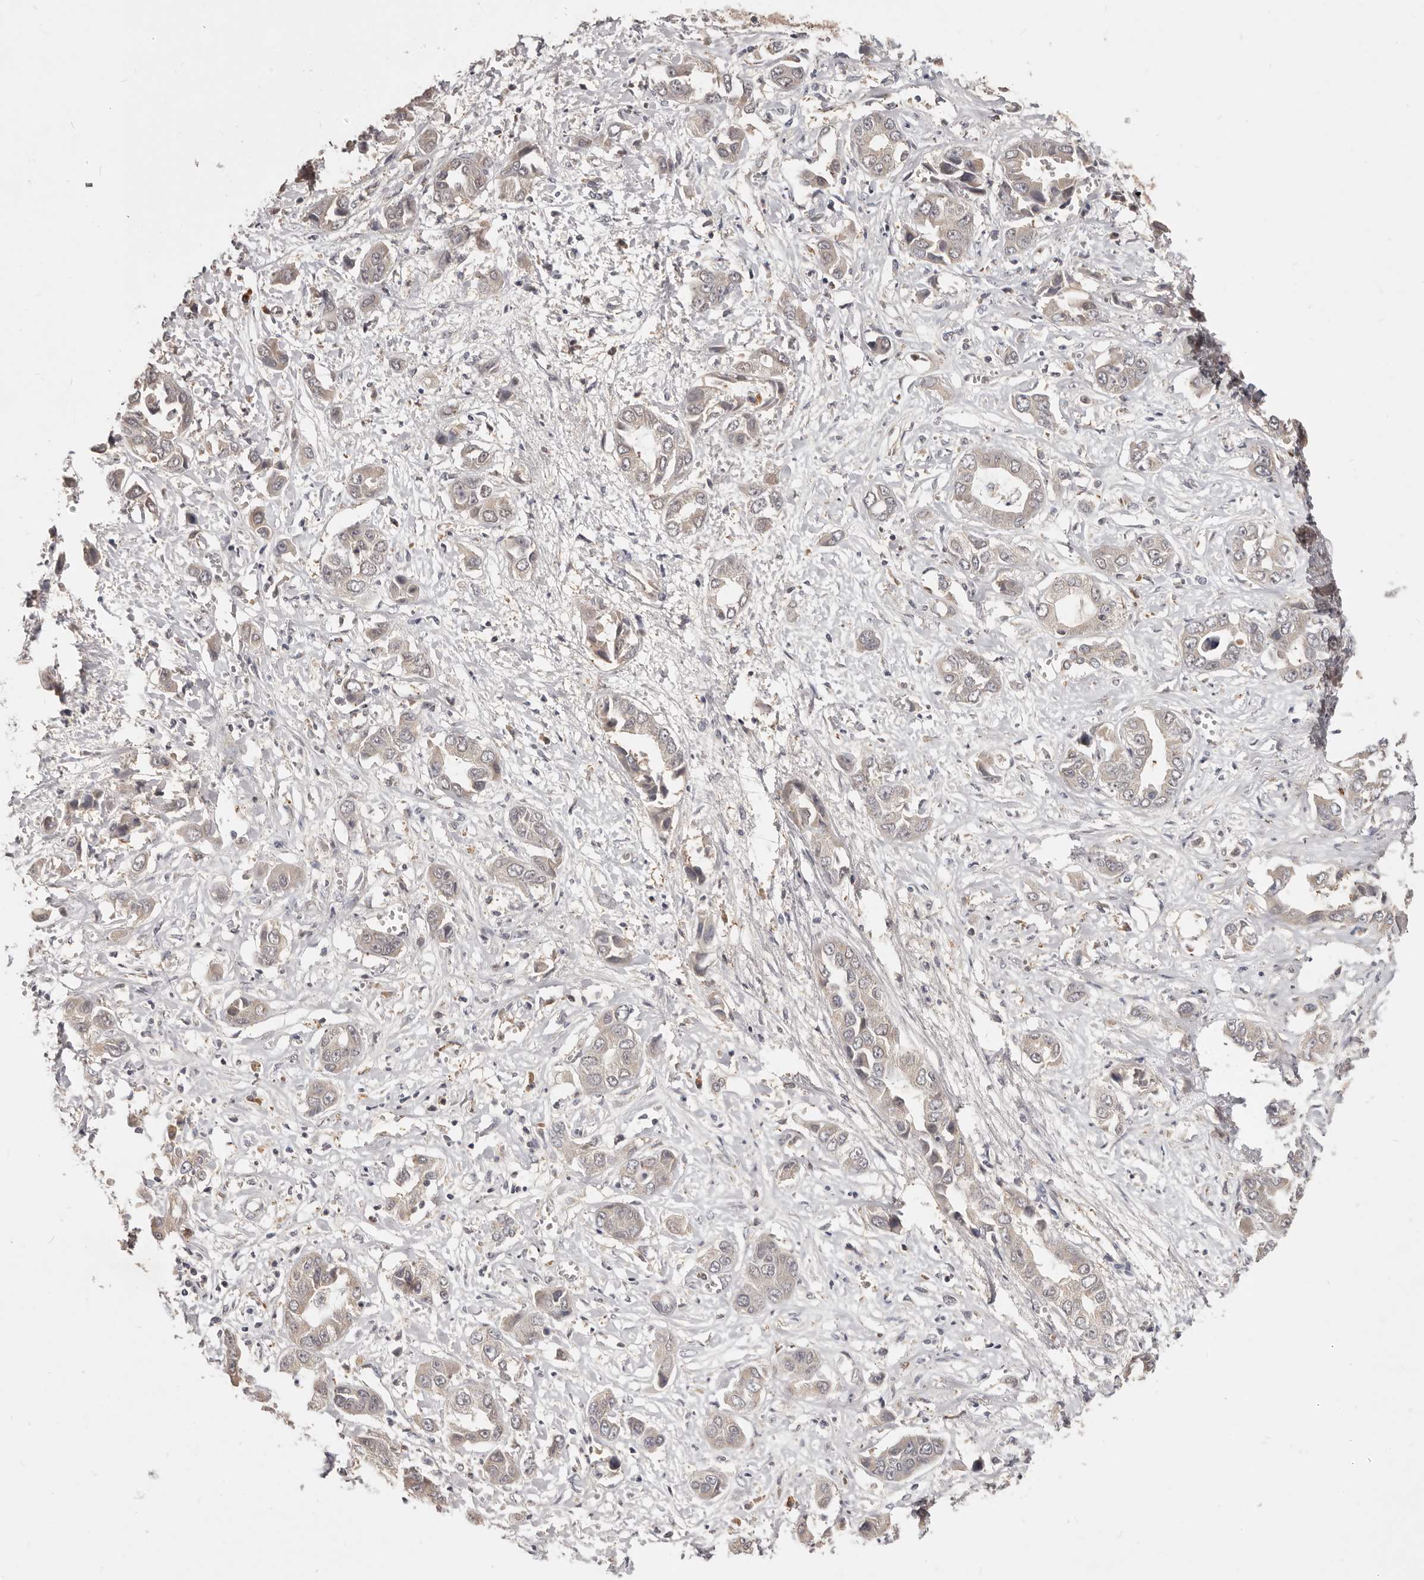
{"staining": {"intensity": "negative", "quantity": "none", "location": "none"}, "tissue": "liver cancer", "cell_type": "Tumor cells", "image_type": "cancer", "snomed": [{"axis": "morphology", "description": "Cholangiocarcinoma"}, {"axis": "topography", "description": "Liver"}], "caption": "IHC of liver cancer shows no positivity in tumor cells.", "gene": "TSPAN13", "patient": {"sex": "female", "age": 52}}